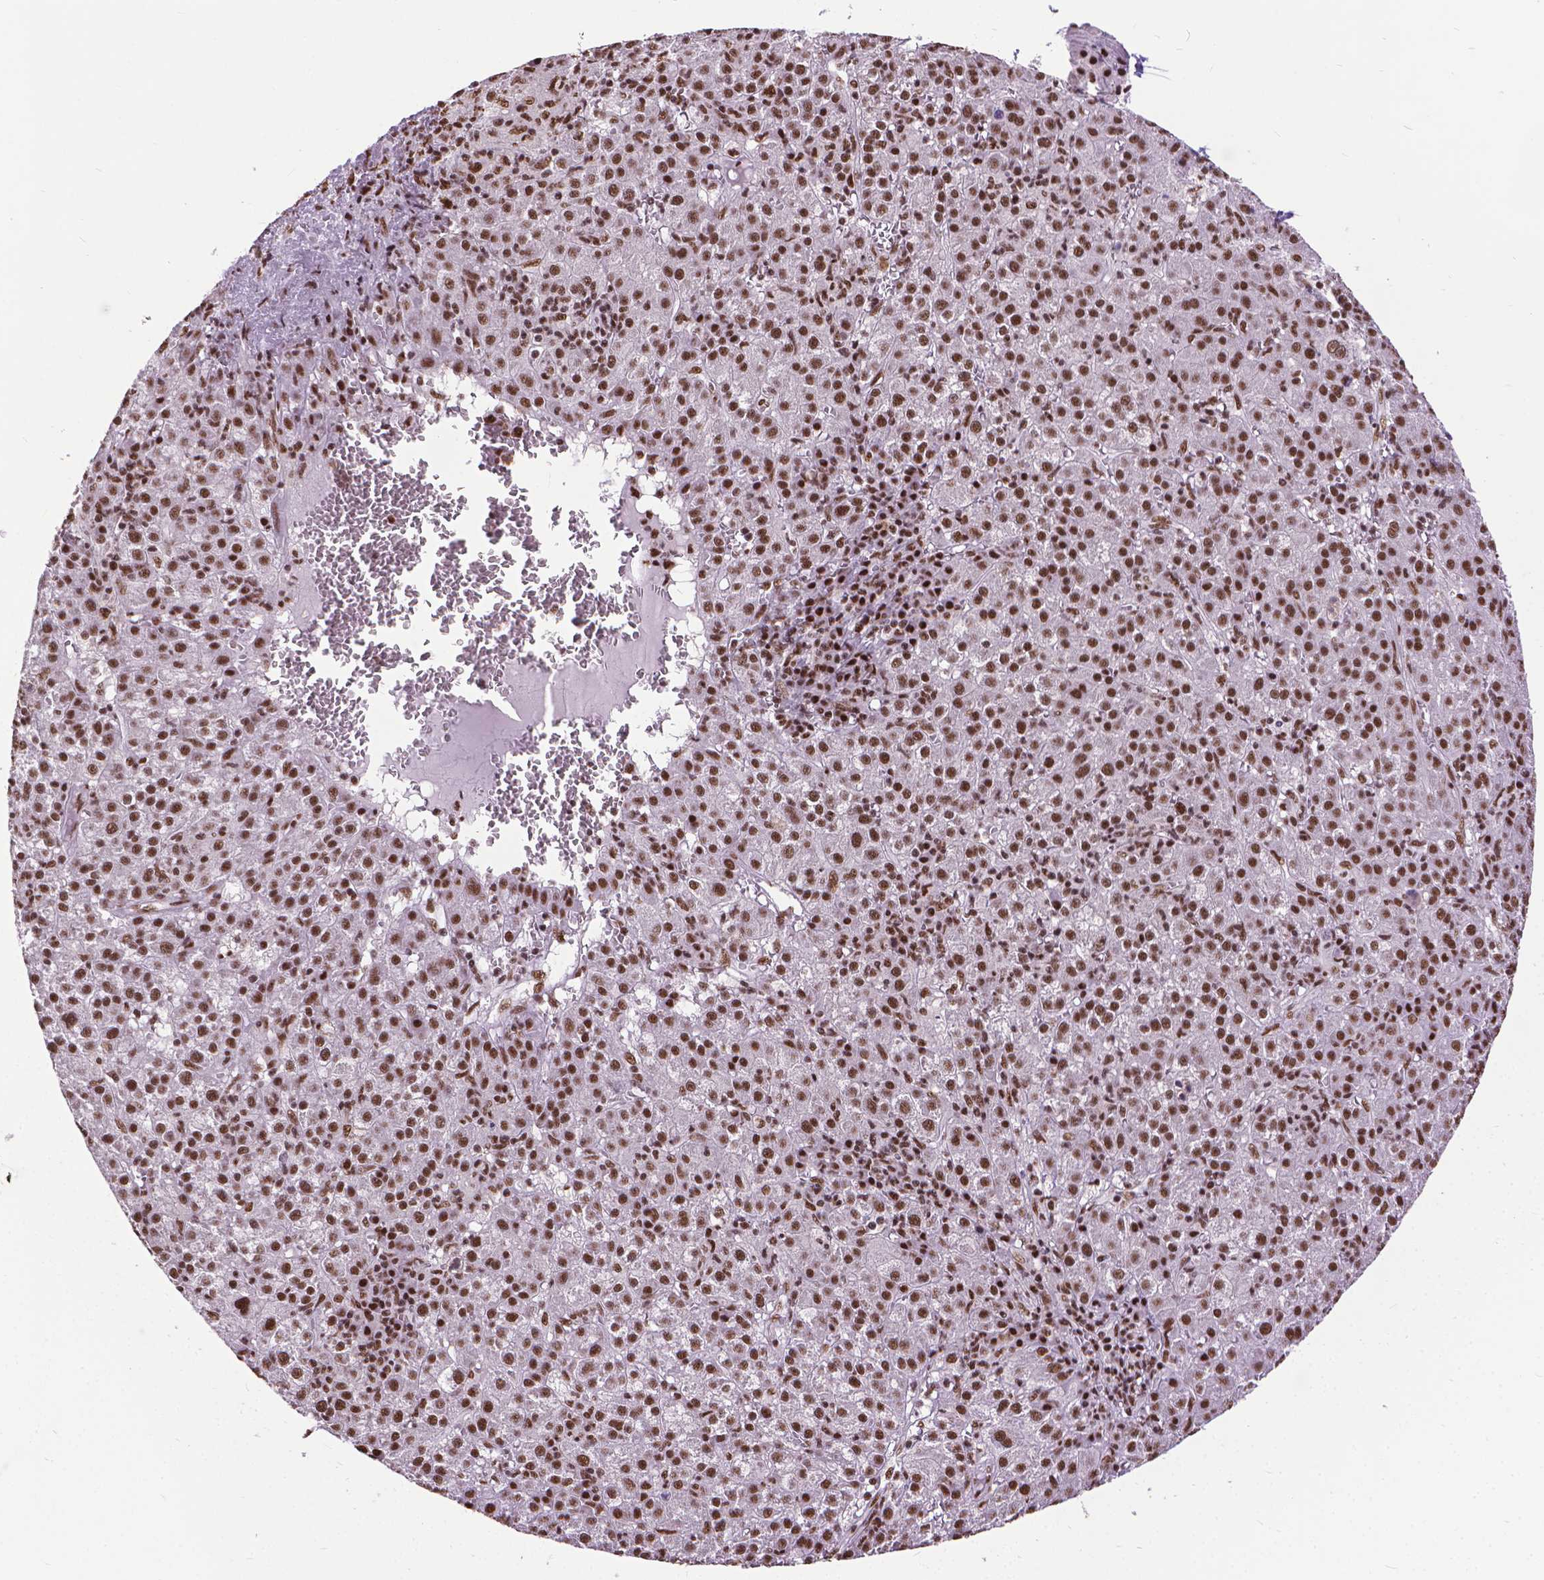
{"staining": {"intensity": "moderate", "quantity": ">75%", "location": "nuclear"}, "tissue": "liver cancer", "cell_type": "Tumor cells", "image_type": "cancer", "snomed": [{"axis": "morphology", "description": "Carcinoma, Hepatocellular, NOS"}, {"axis": "topography", "description": "Liver"}], "caption": "An image showing moderate nuclear positivity in about >75% of tumor cells in liver cancer (hepatocellular carcinoma), as visualized by brown immunohistochemical staining.", "gene": "AKAP8", "patient": {"sex": "female", "age": 60}}